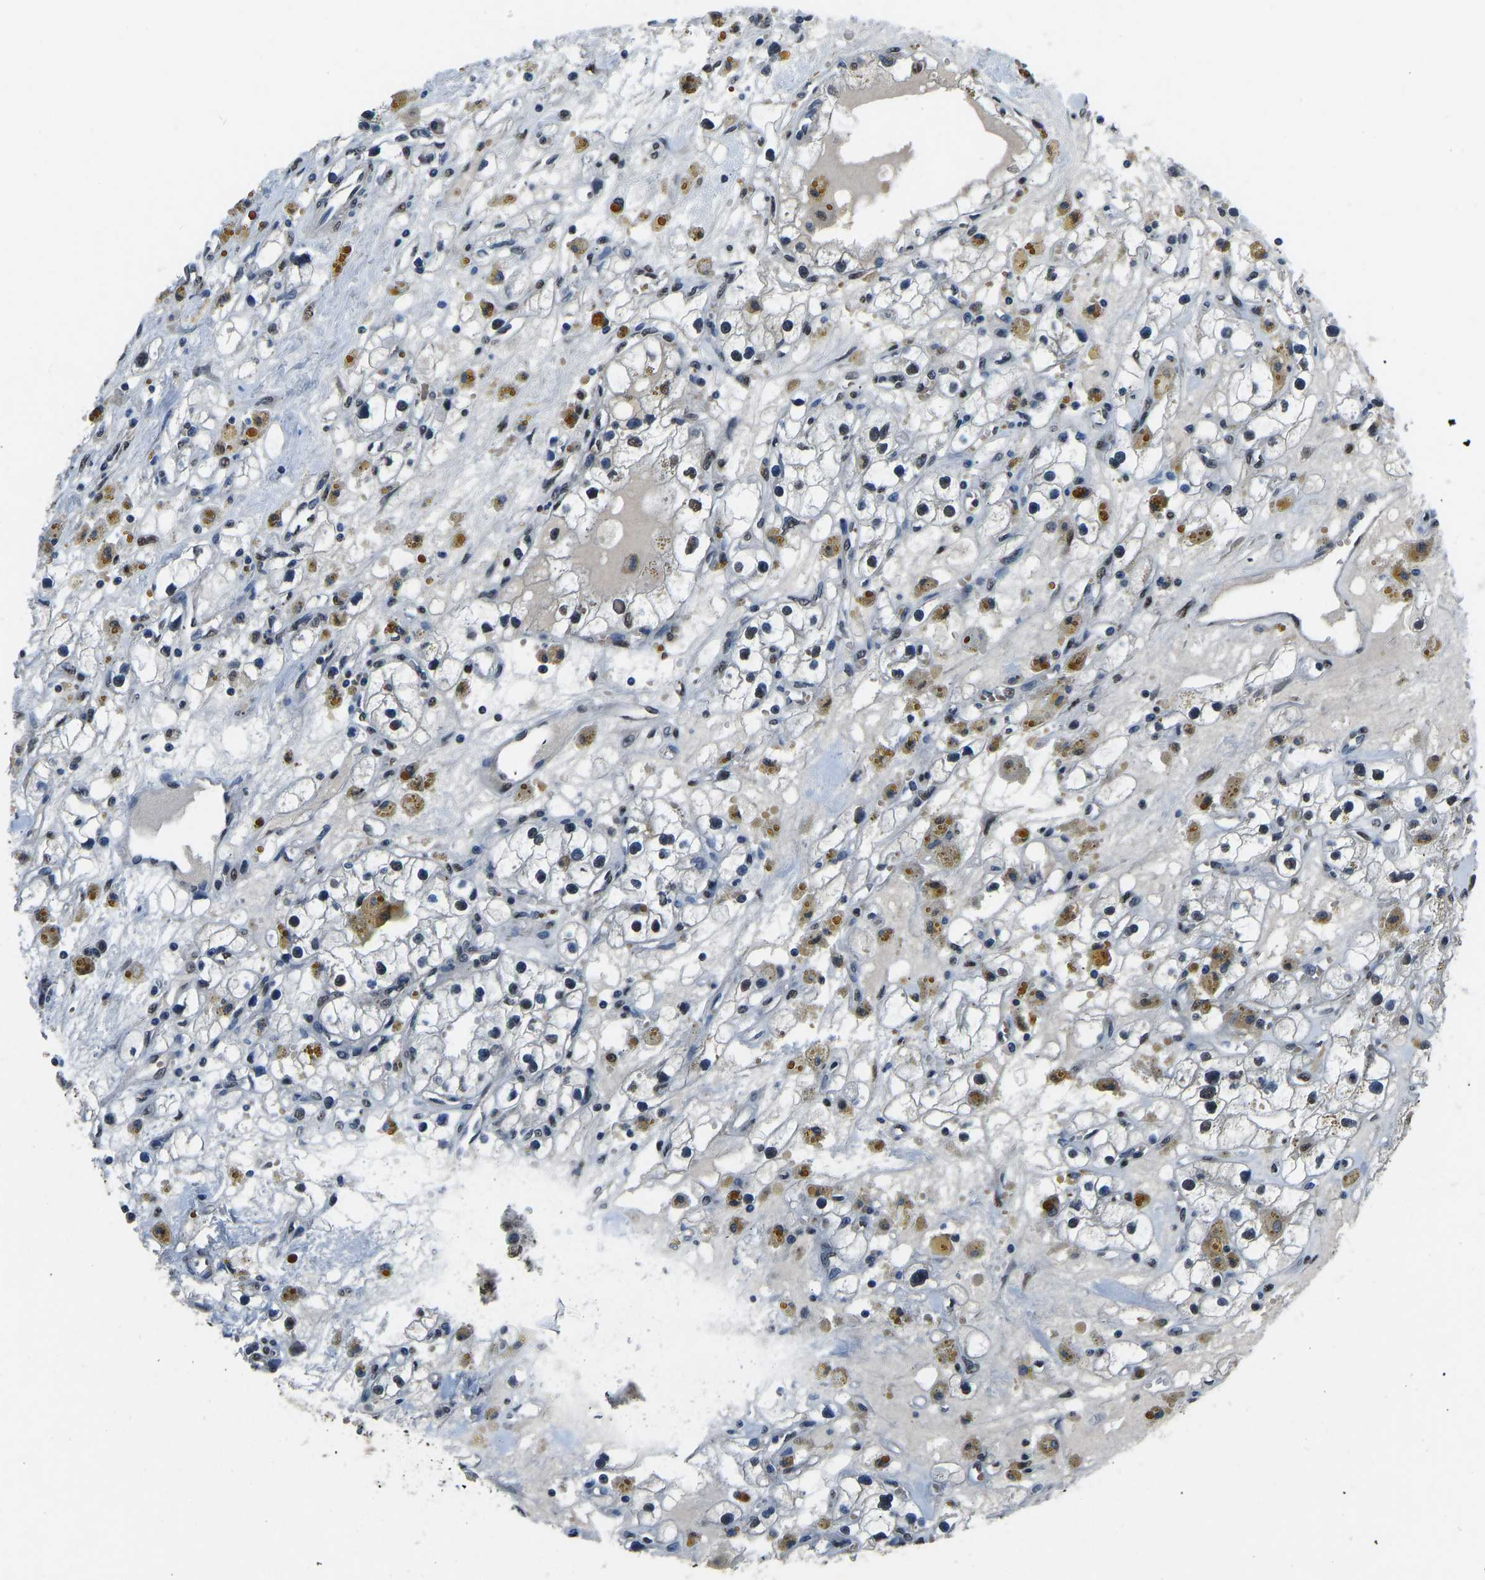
{"staining": {"intensity": "negative", "quantity": "none", "location": "none"}, "tissue": "renal cancer", "cell_type": "Tumor cells", "image_type": "cancer", "snomed": [{"axis": "morphology", "description": "Adenocarcinoma, NOS"}, {"axis": "topography", "description": "Kidney"}], "caption": "This is an immunohistochemistry (IHC) image of renal cancer. There is no staining in tumor cells.", "gene": "FOS", "patient": {"sex": "male", "age": 56}}